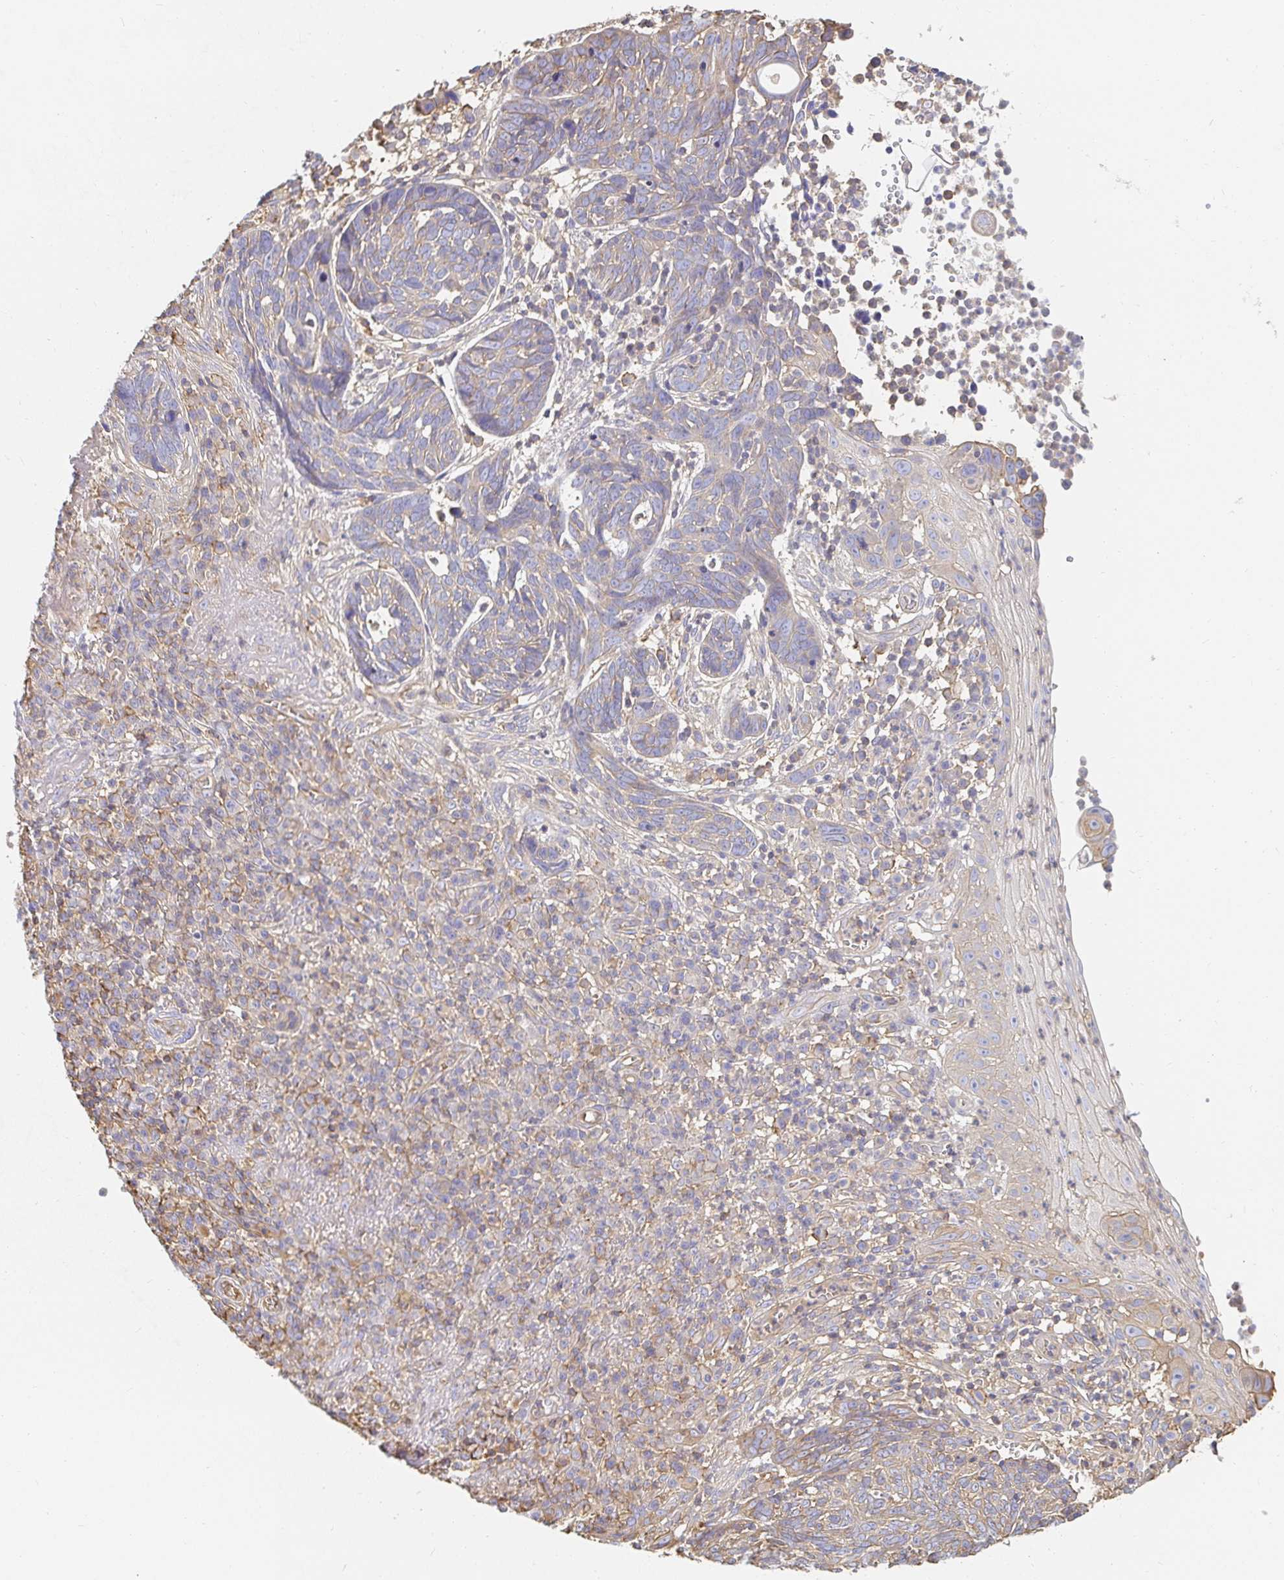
{"staining": {"intensity": "weak", "quantity": "25%-75%", "location": "cytoplasmic/membranous"}, "tissue": "skin cancer", "cell_type": "Tumor cells", "image_type": "cancer", "snomed": [{"axis": "morphology", "description": "Basal cell carcinoma"}, {"axis": "topography", "description": "Skin"}, {"axis": "topography", "description": "Skin of face"}], "caption": "Immunohistochemical staining of skin cancer reveals weak cytoplasmic/membranous protein positivity in approximately 25%-75% of tumor cells.", "gene": "TSPAN19", "patient": {"sex": "female", "age": 95}}